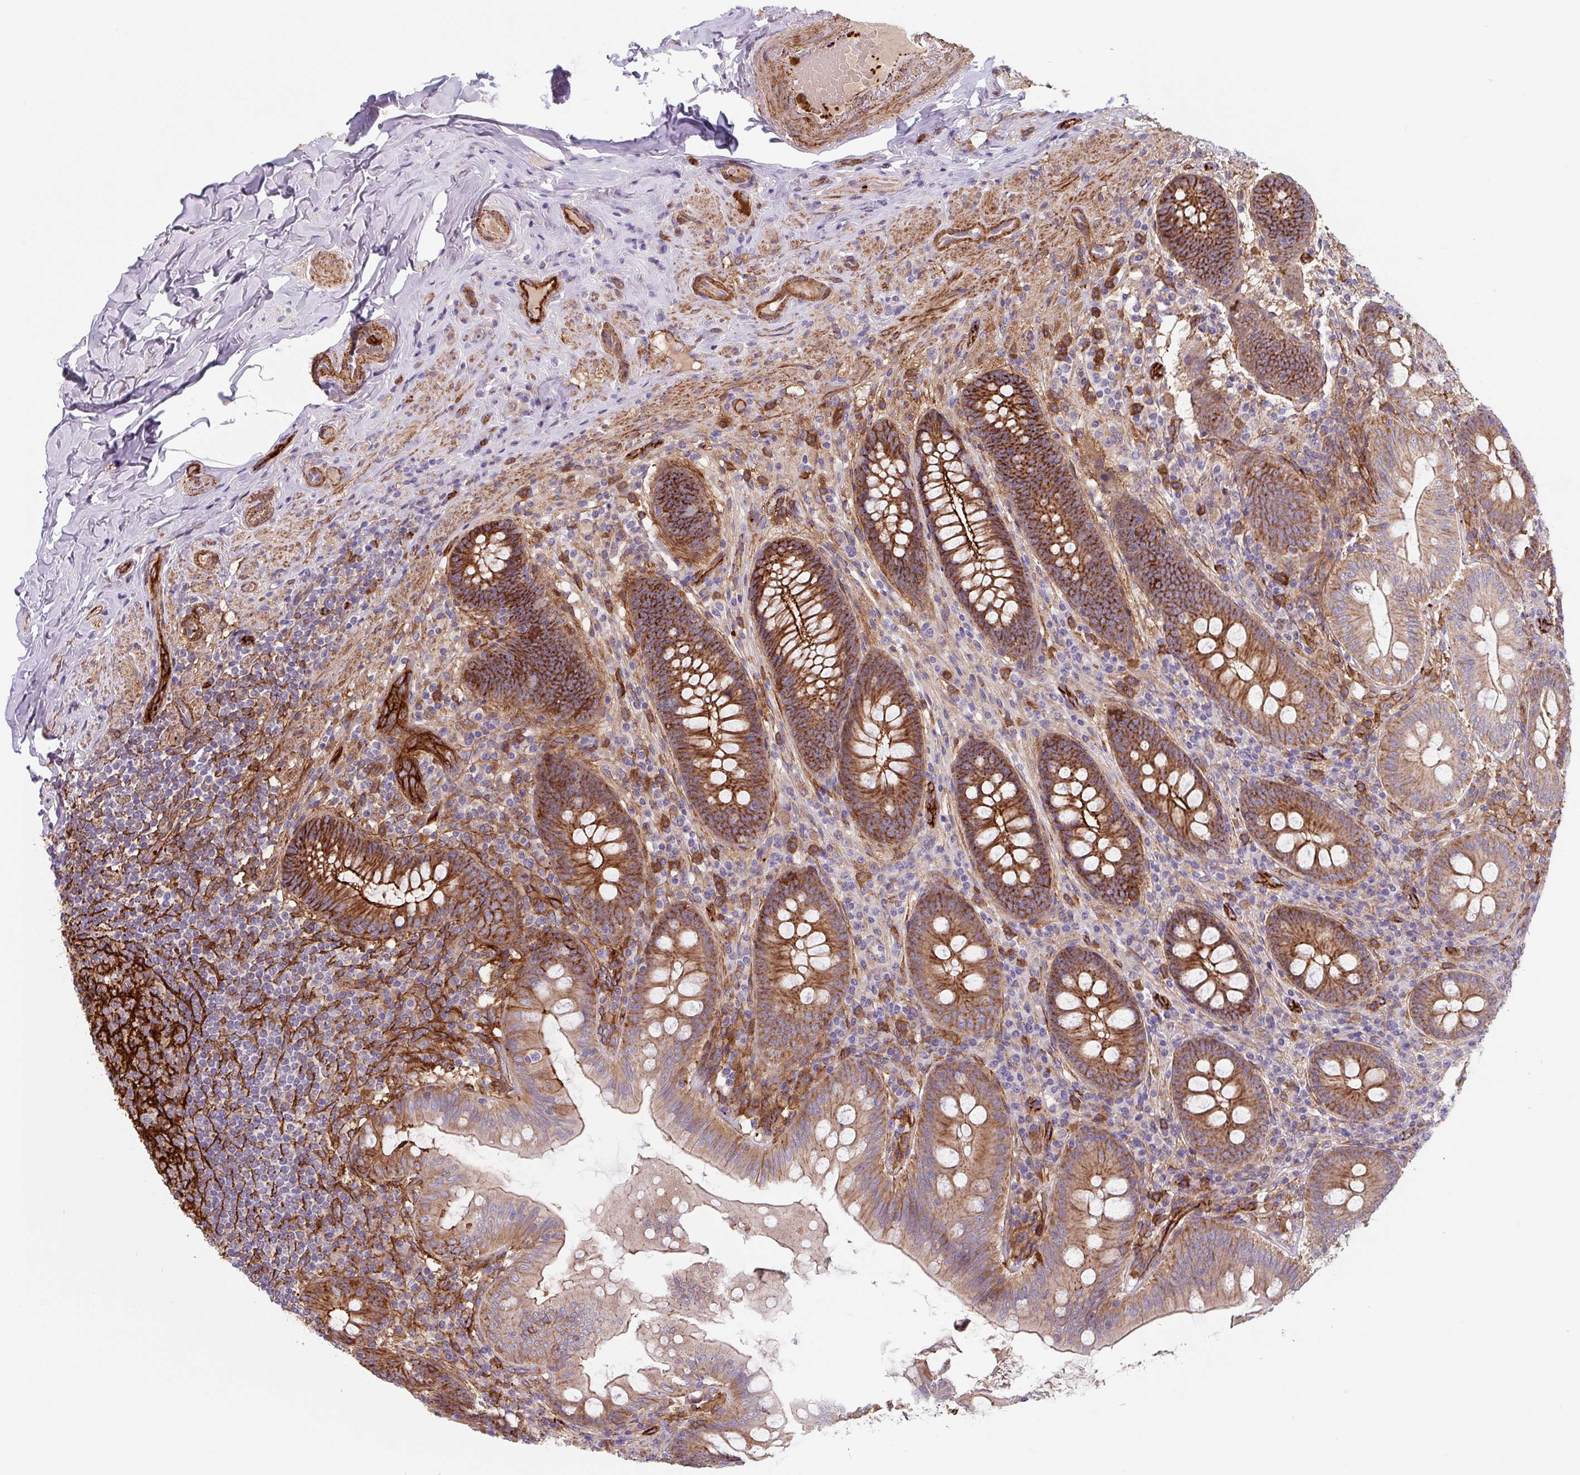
{"staining": {"intensity": "strong", "quantity": "25%-75%", "location": "cytoplasmic/membranous"}, "tissue": "appendix", "cell_type": "Glandular cells", "image_type": "normal", "snomed": [{"axis": "morphology", "description": "Normal tissue, NOS"}, {"axis": "topography", "description": "Appendix"}], "caption": "Immunohistochemical staining of normal appendix exhibits high levels of strong cytoplasmic/membranous expression in about 25%-75% of glandular cells. Nuclei are stained in blue.", "gene": "DHFR2", "patient": {"sex": "male", "age": 71}}